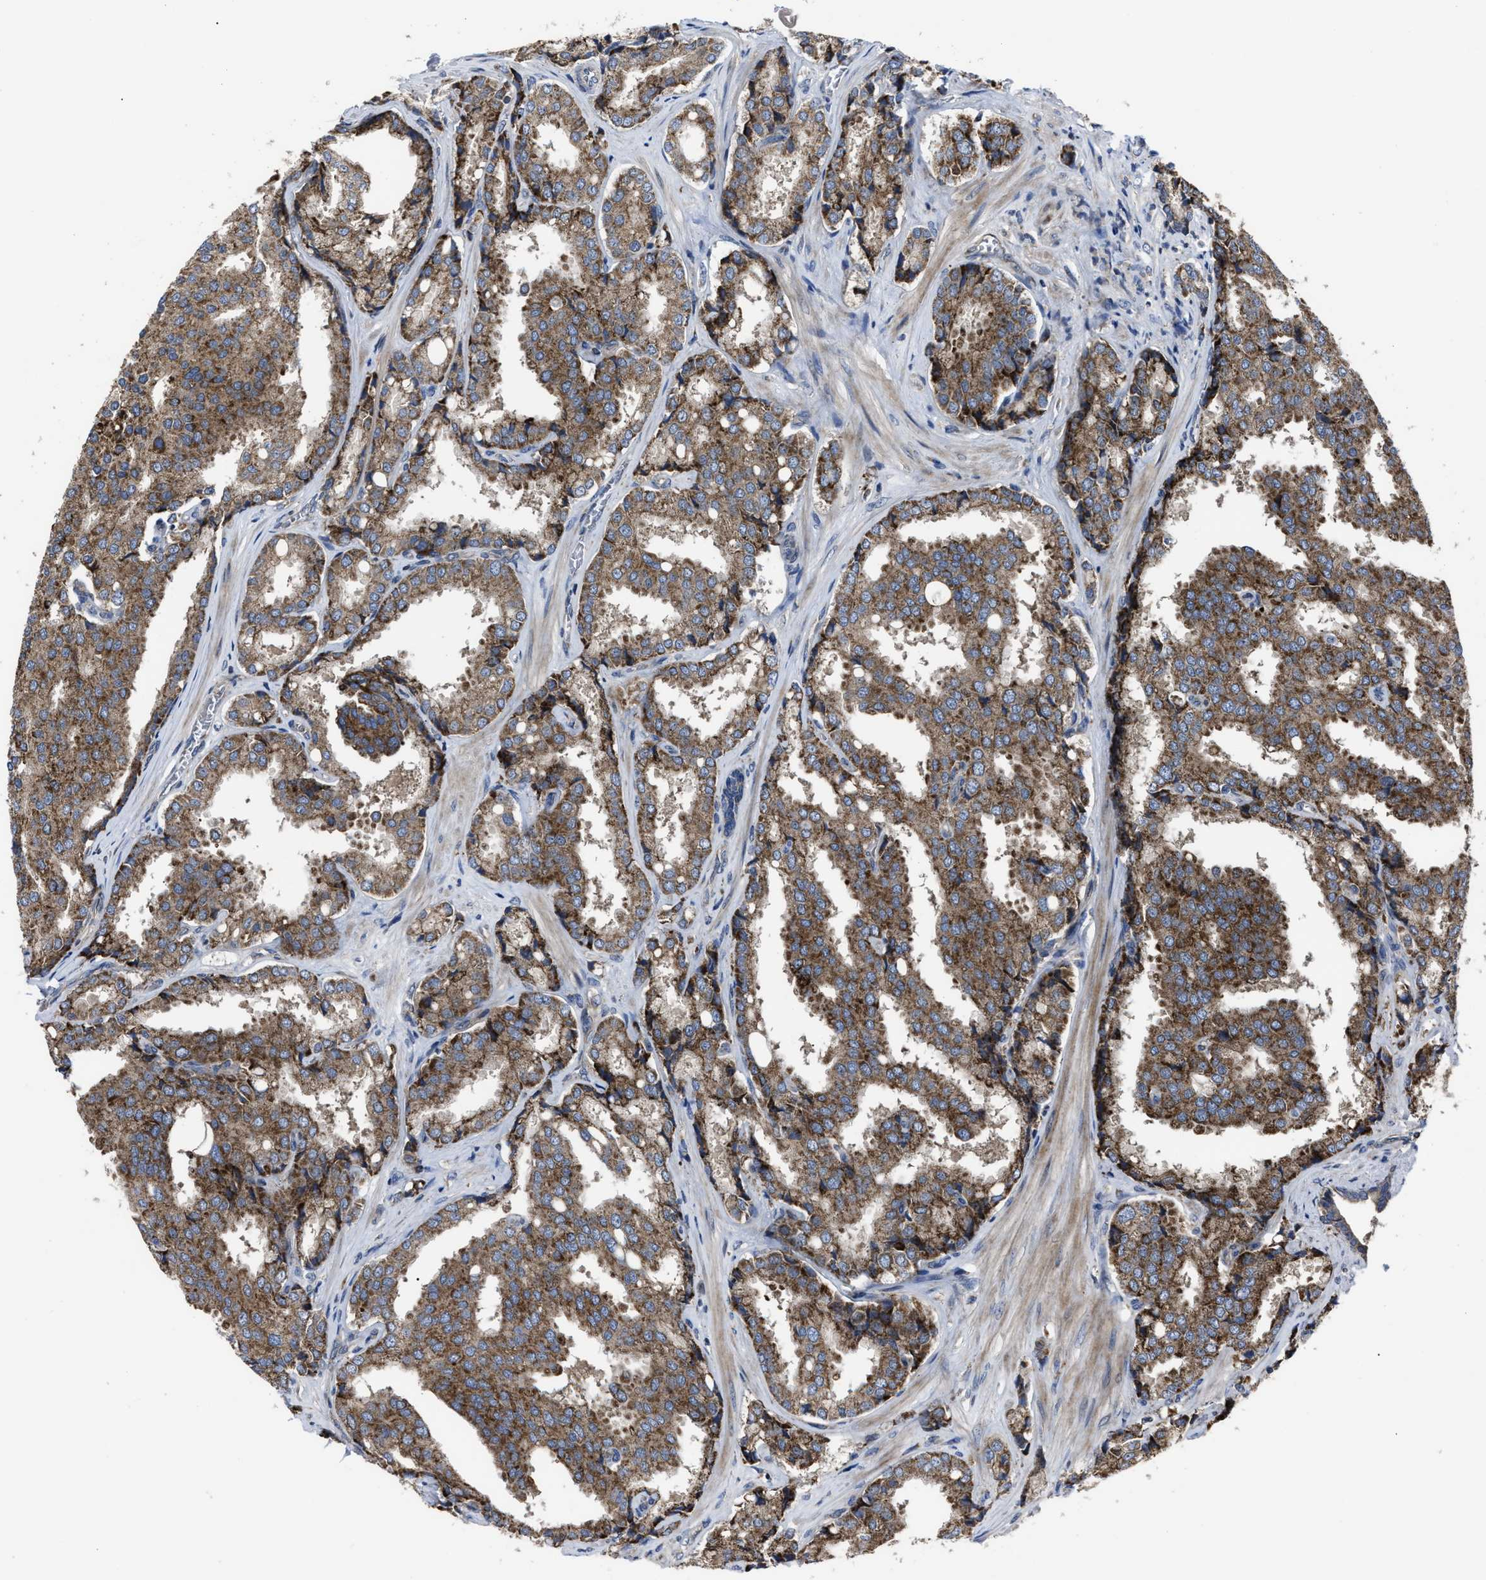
{"staining": {"intensity": "moderate", "quantity": ">75%", "location": "cytoplasmic/membranous"}, "tissue": "prostate cancer", "cell_type": "Tumor cells", "image_type": "cancer", "snomed": [{"axis": "morphology", "description": "Adenocarcinoma, High grade"}, {"axis": "topography", "description": "Prostate"}], "caption": "Immunohistochemistry (IHC) staining of adenocarcinoma (high-grade) (prostate), which exhibits medium levels of moderate cytoplasmic/membranous expression in approximately >75% of tumor cells indicating moderate cytoplasmic/membranous protein expression. The staining was performed using DAB (3,3'-diaminobenzidine) (brown) for protein detection and nuclei were counterstained in hematoxylin (blue).", "gene": "PASK", "patient": {"sex": "male", "age": 50}}